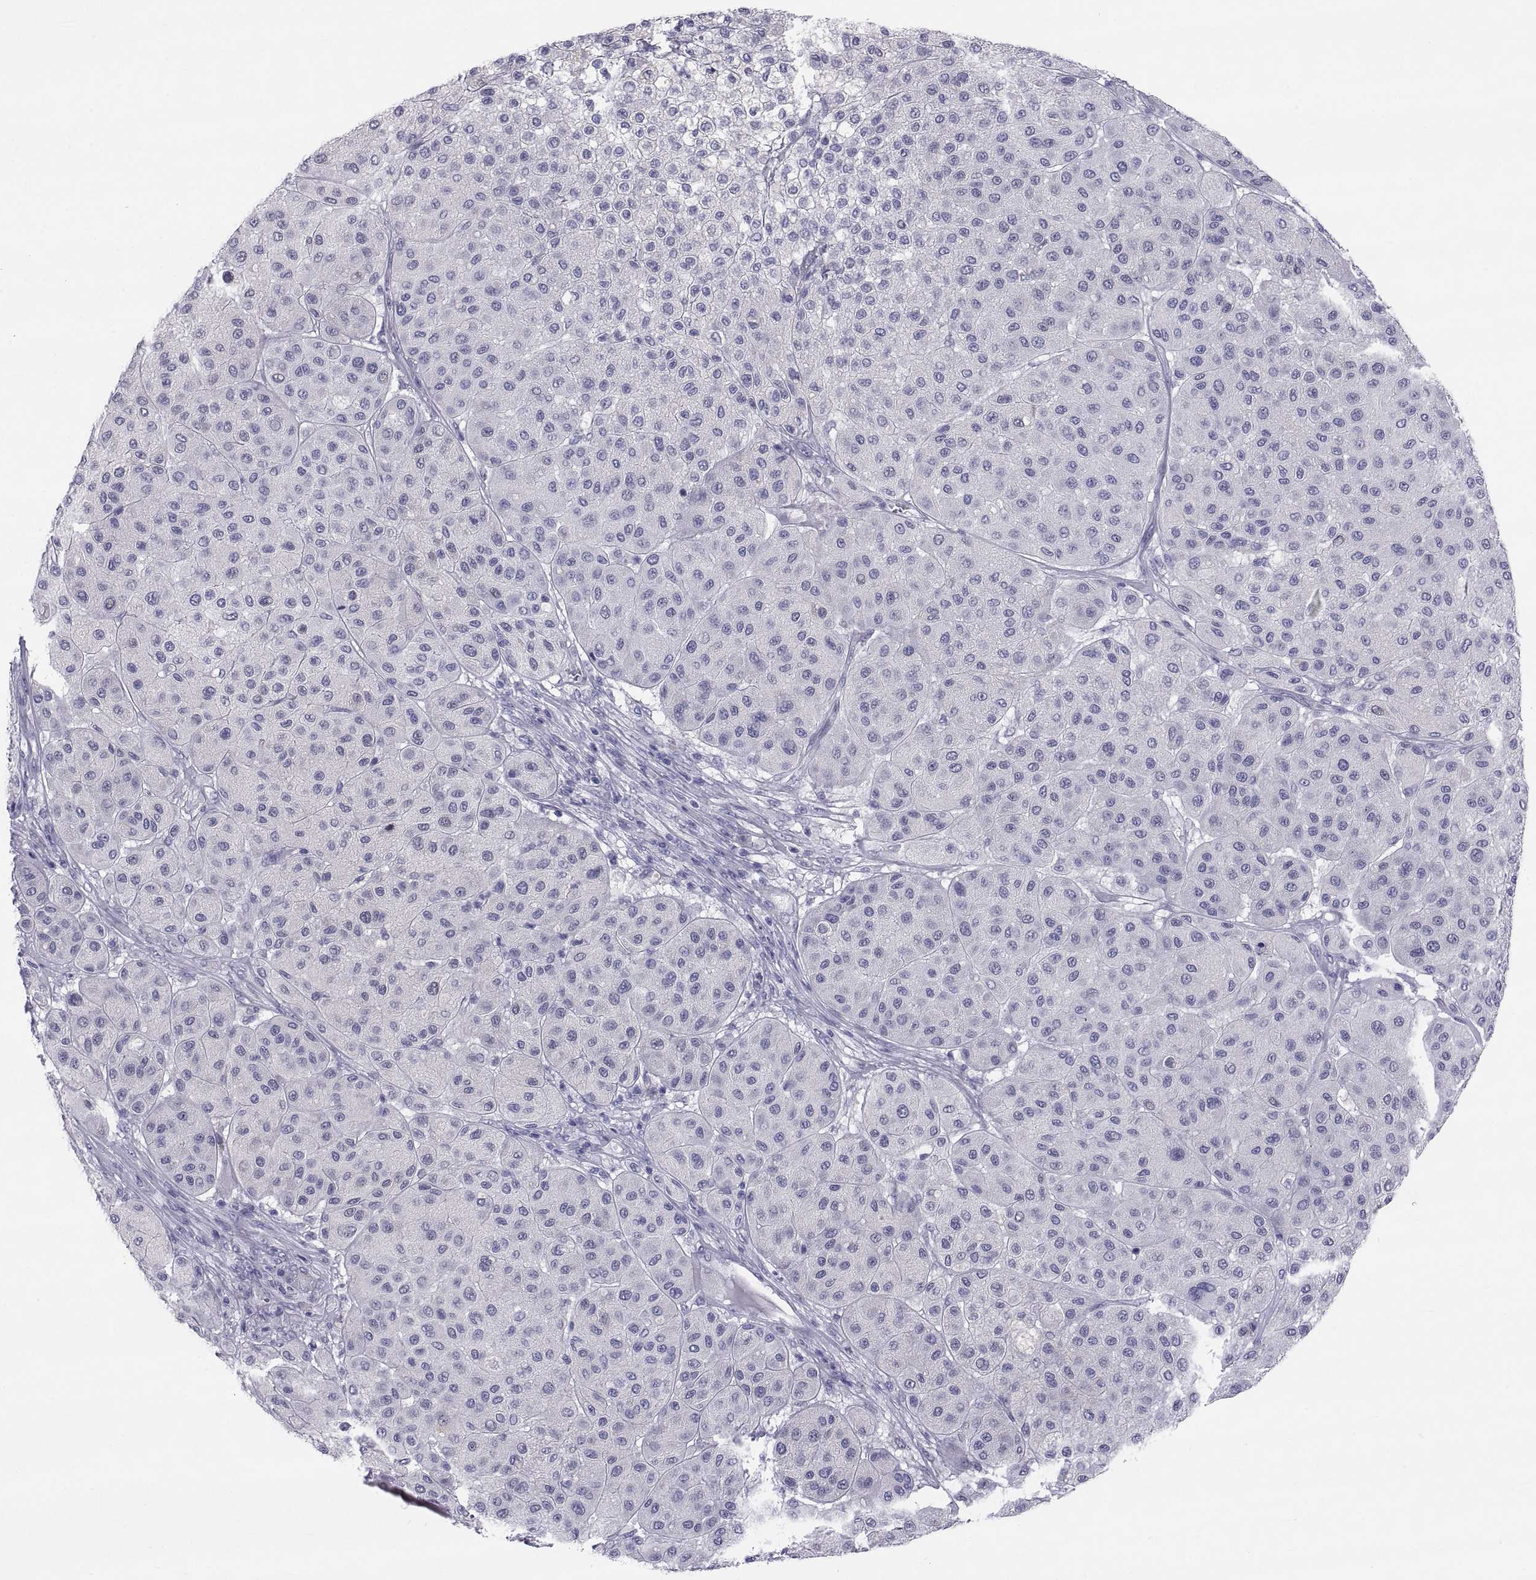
{"staining": {"intensity": "negative", "quantity": "none", "location": "none"}, "tissue": "melanoma", "cell_type": "Tumor cells", "image_type": "cancer", "snomed": [{"axis": "morphology", "description": "Malignant melanoma, Metastatic site"}, {"axis": "topography", "description": "Smooth muscle"}], "caption": "Human malignant melanoma (metastatic site) stained for a protein using immunohistochemistry demonstrates no expression in tumor cells.", "gene": "TEX13A", "patient": {"sex": "male", "age": 41}}